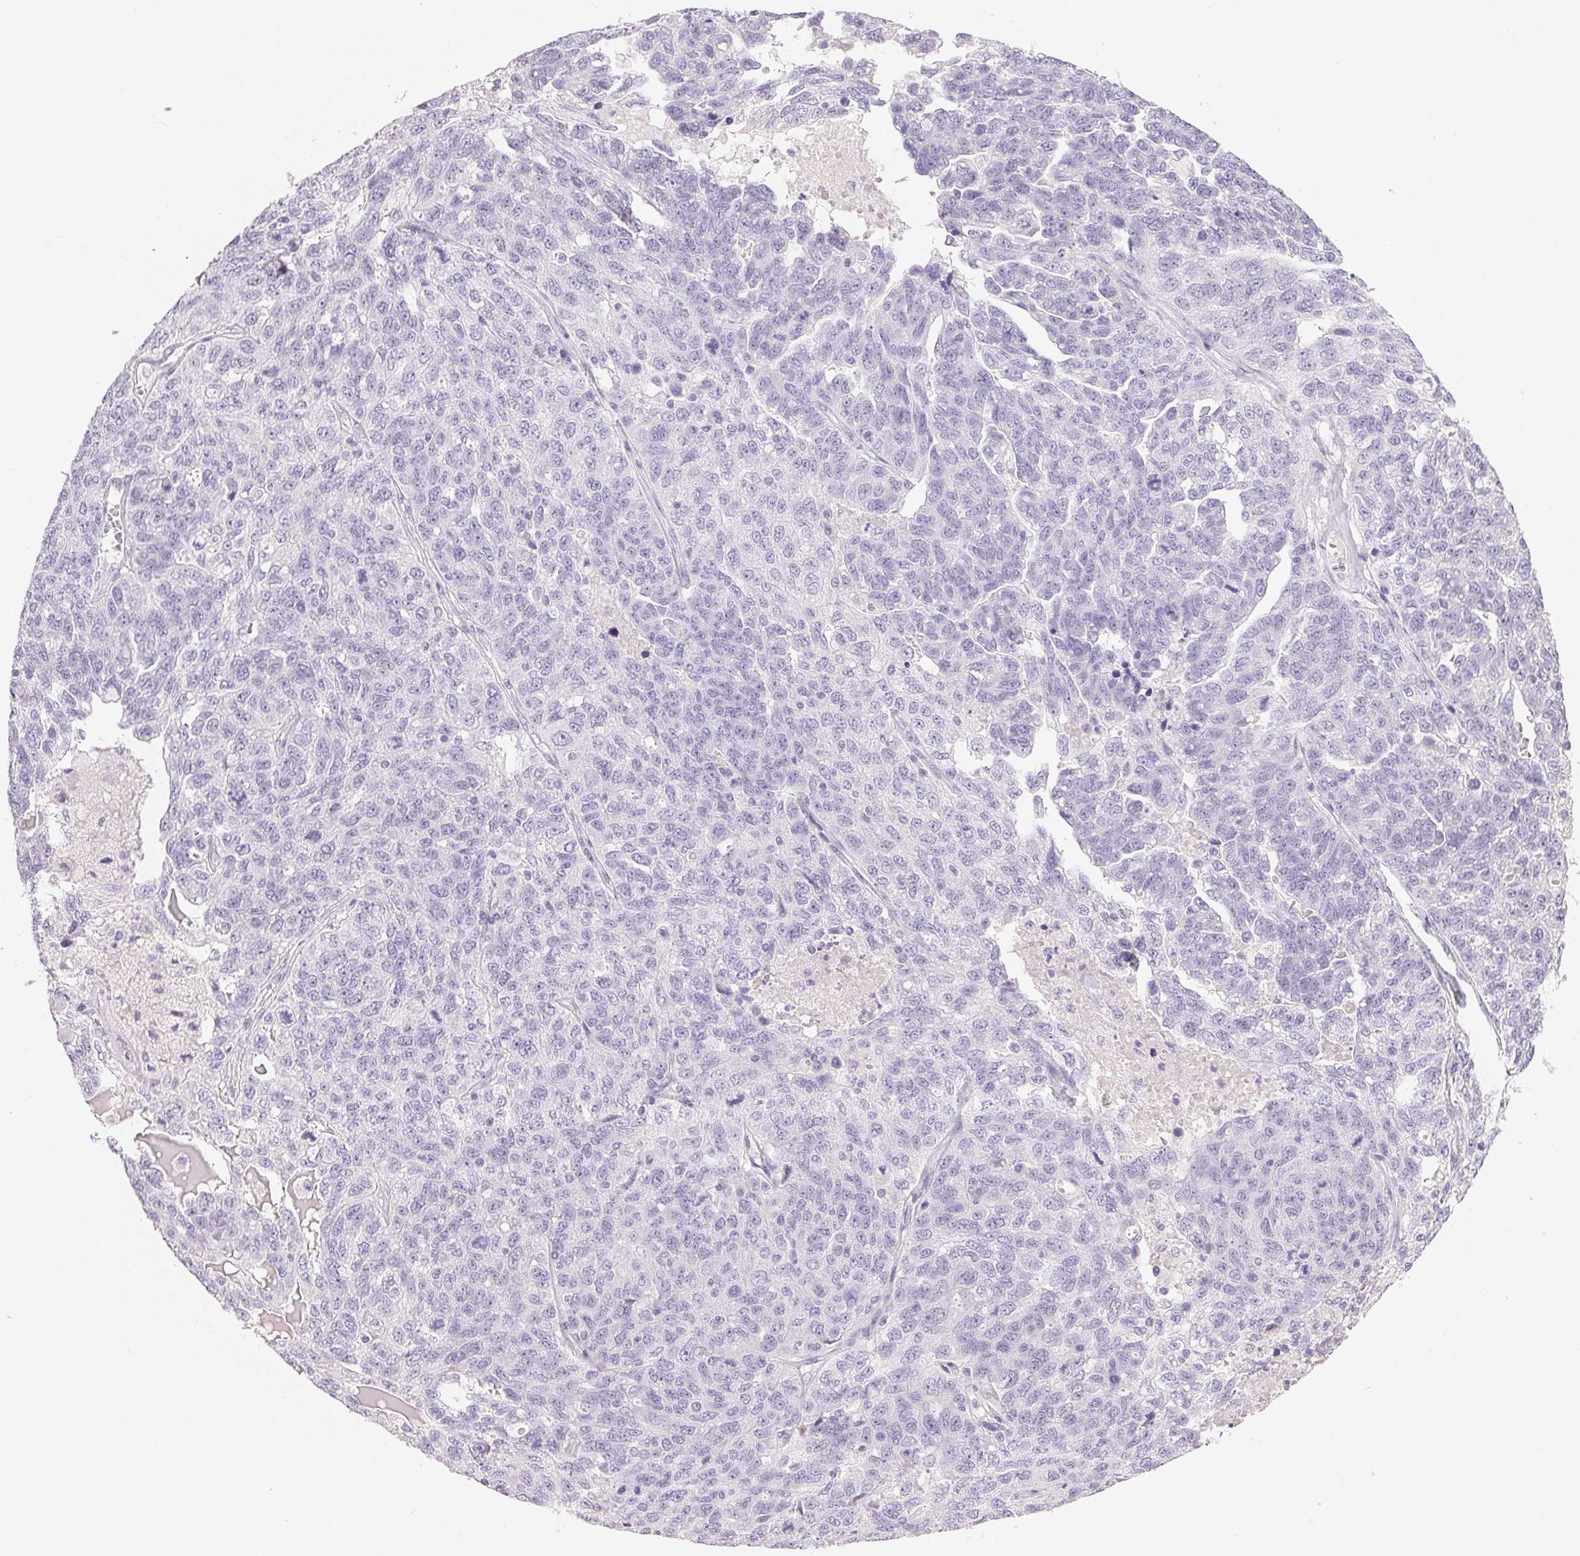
{"staining": {"intensity": "negative", "quantity": "none", "location": "none"}, "tissue": "ovarian cancer", "cell_type": "Tumor cells", "image_type": "cancer", "snomed": [{"axis": "morphology", "description": "Cystadenocarcinoma, serous, NOS"}, {"axis": "topography", "description": "Ovary"}], "caption": "Histopathology image shows no significant protein positivity in tumor cells of ovarian serous cystadenocarcinoma.", "gene": "BPIFB2", "patient": {"sex": "female", "age": 71}}